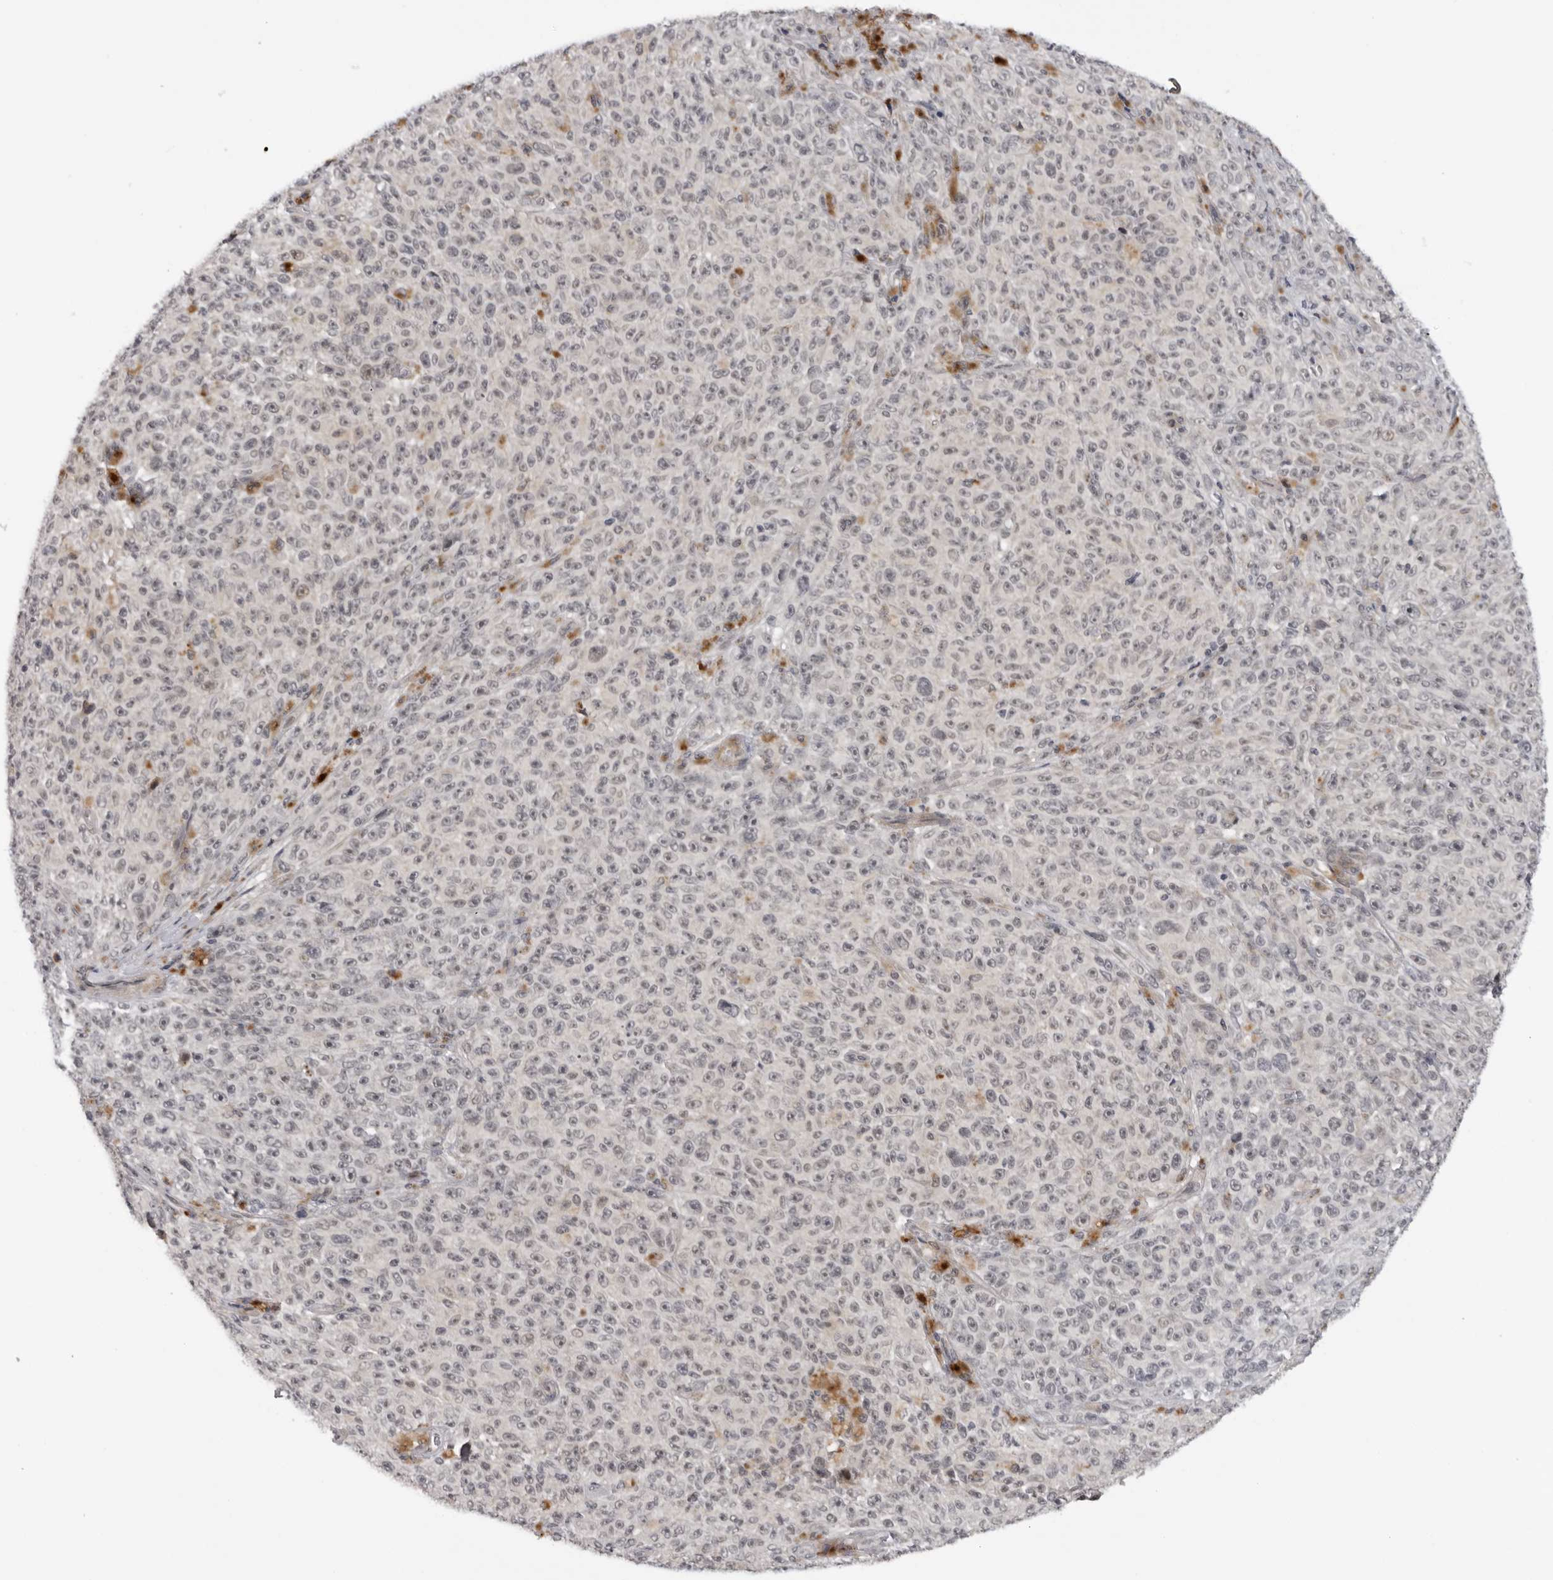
{"staining": {"intensity": "weak", "quantity": ">75%", "location": "nuclear"}, "tissue": "melanoma", "cell_type": "Tumor cells", "image_type": "cancer", "snomed": [{"axis": "morphology", "description": "Malignant melanoma, NOS"}, {"axis": "topography", "description": "Skin"}], "caption": "Malignant melanoma stained for a protein demonstrates weak nuclear positivity in tumor cells.", "gene": "ALPK2", "patient": {"sex": "female", "age": 82}}